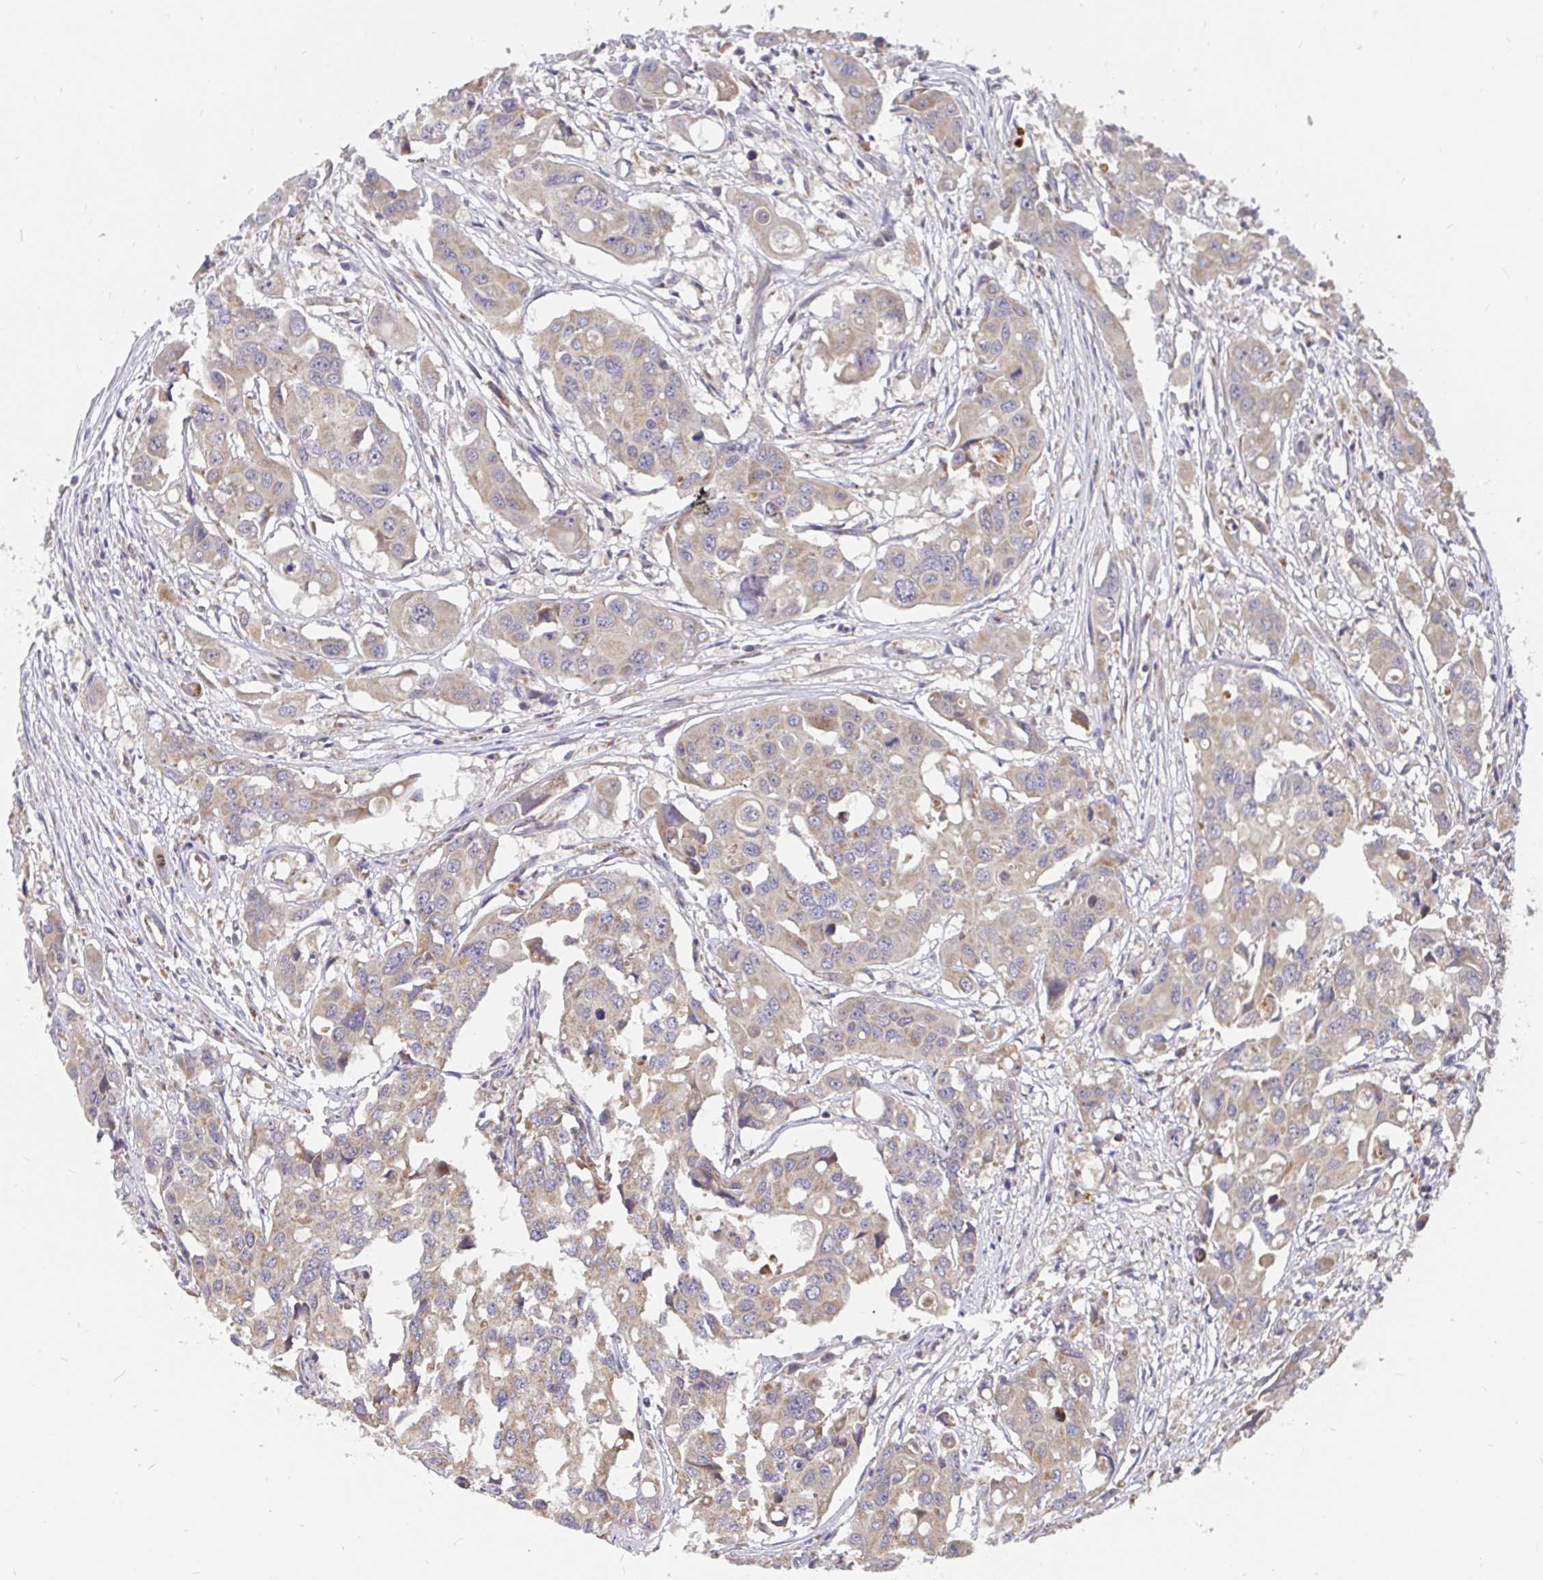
{"staining": {"intensity": "weak", "quantity": ">75%", "location": "cytoplasmic/membranous"}, "tissue": "colorectal cancer", "cell_type": "Tumor cells", "image_type": "cancer", "snomed": [{"axis": "morphology", "description": "Adenocarcinoma, NOS"}, {"axis": "topography", "description": "Colon"}], "caption": "Tumor cells exhibit low levels of weak cytoplasmic/membranous staining in approximately >75% of cells in colorectal adenocarcinoma. (IHC, brightfield microscopy, high magnification).", "gene": "PDF", "patient": {"sex": "male", "age": 77}}